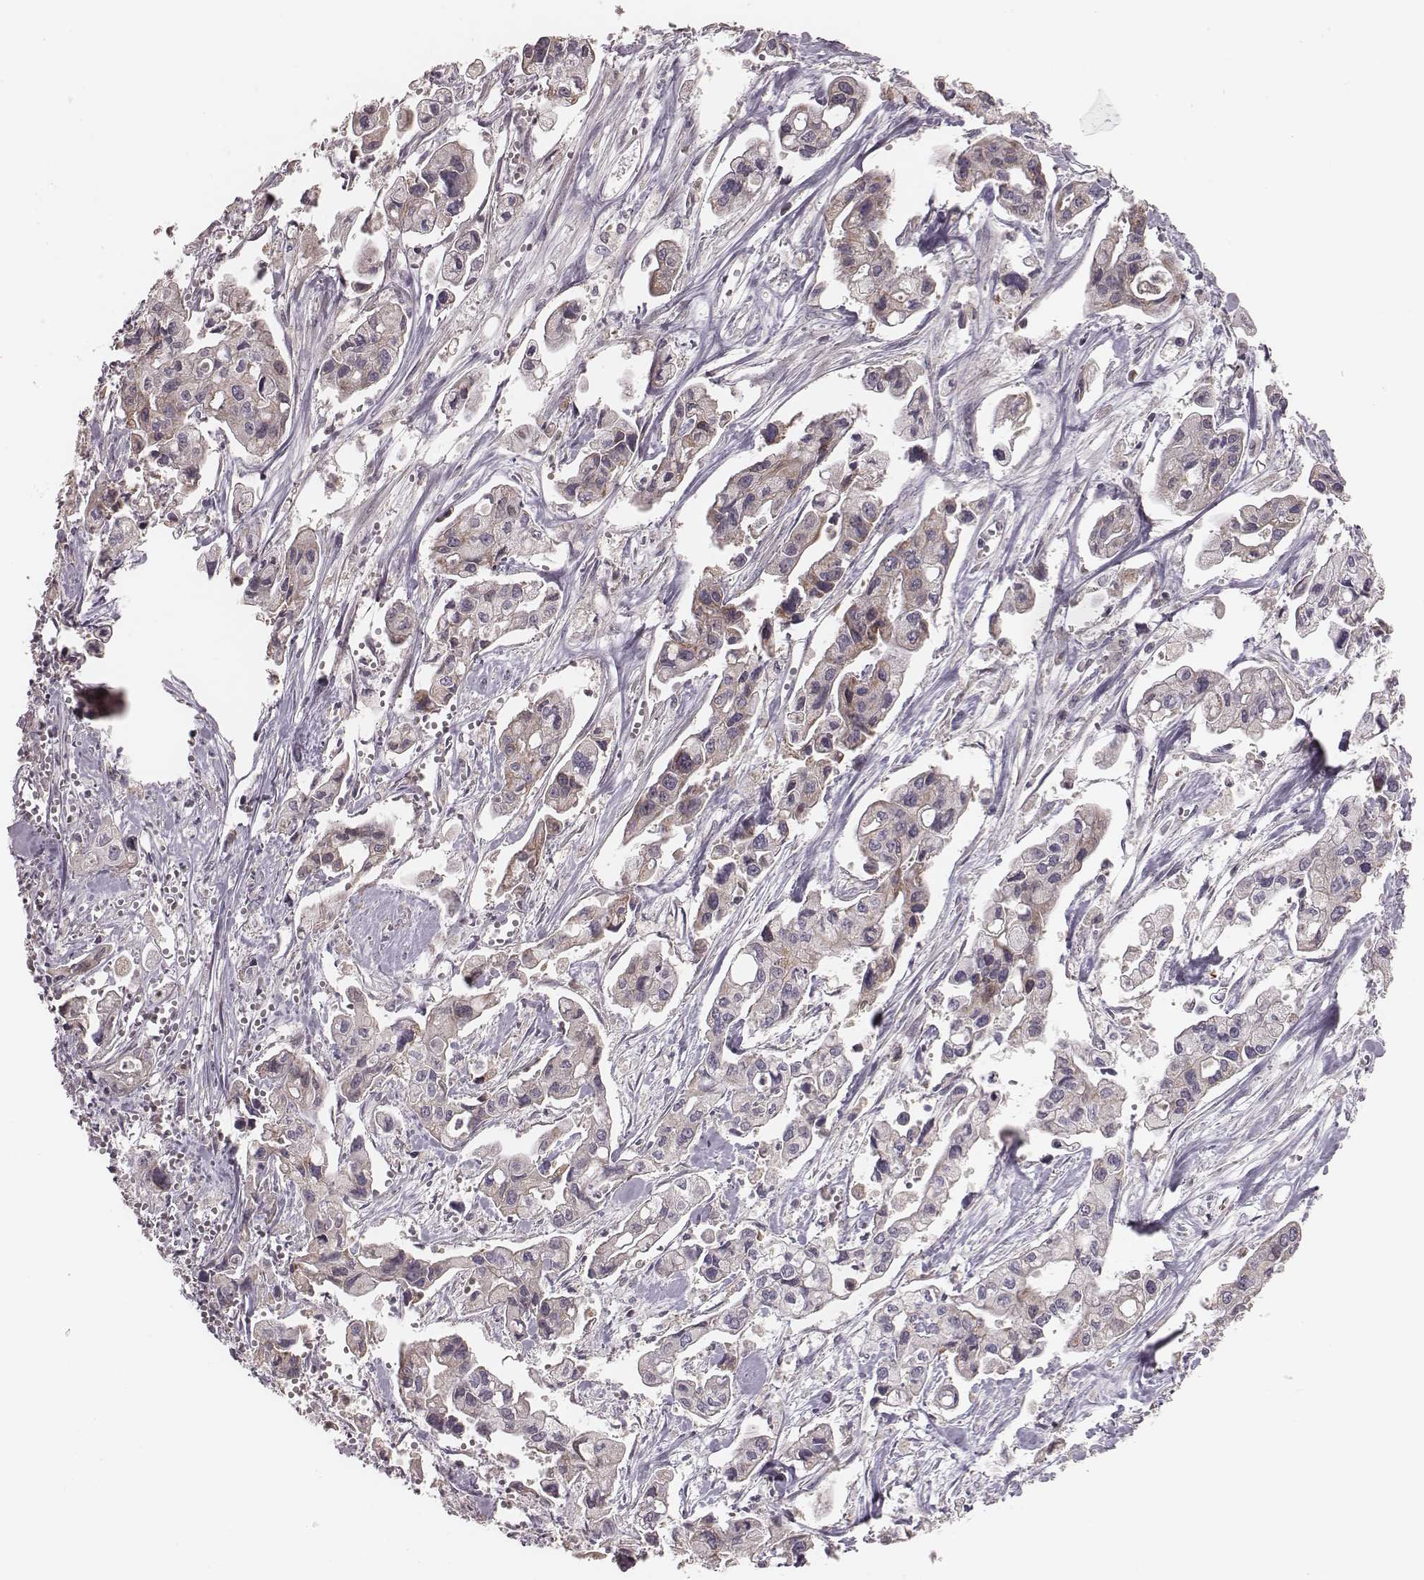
{"staining": {"intensity": "moderate", "quantity": "<25%", "location": "cytoplasmic/membranous"}, "tissue": "pancreatic cancer", "cell_type": "Tumor cells", "image_type": "cancer", "snomed": [{"axis": "morphology", "description": "Adenocarcinoma, NOS"}, {"axis": "topography", "description": "Pancreas"}], "caption": "Immunohistochemical staining of pancreatic cancer (adenocarcinoma) demonstrates low levels of moderate cytoplasmic/membranous expression in about <25% of tumor cells.", "gene": "MRPS27", "patient": {"sex": "male", "age": 70}}